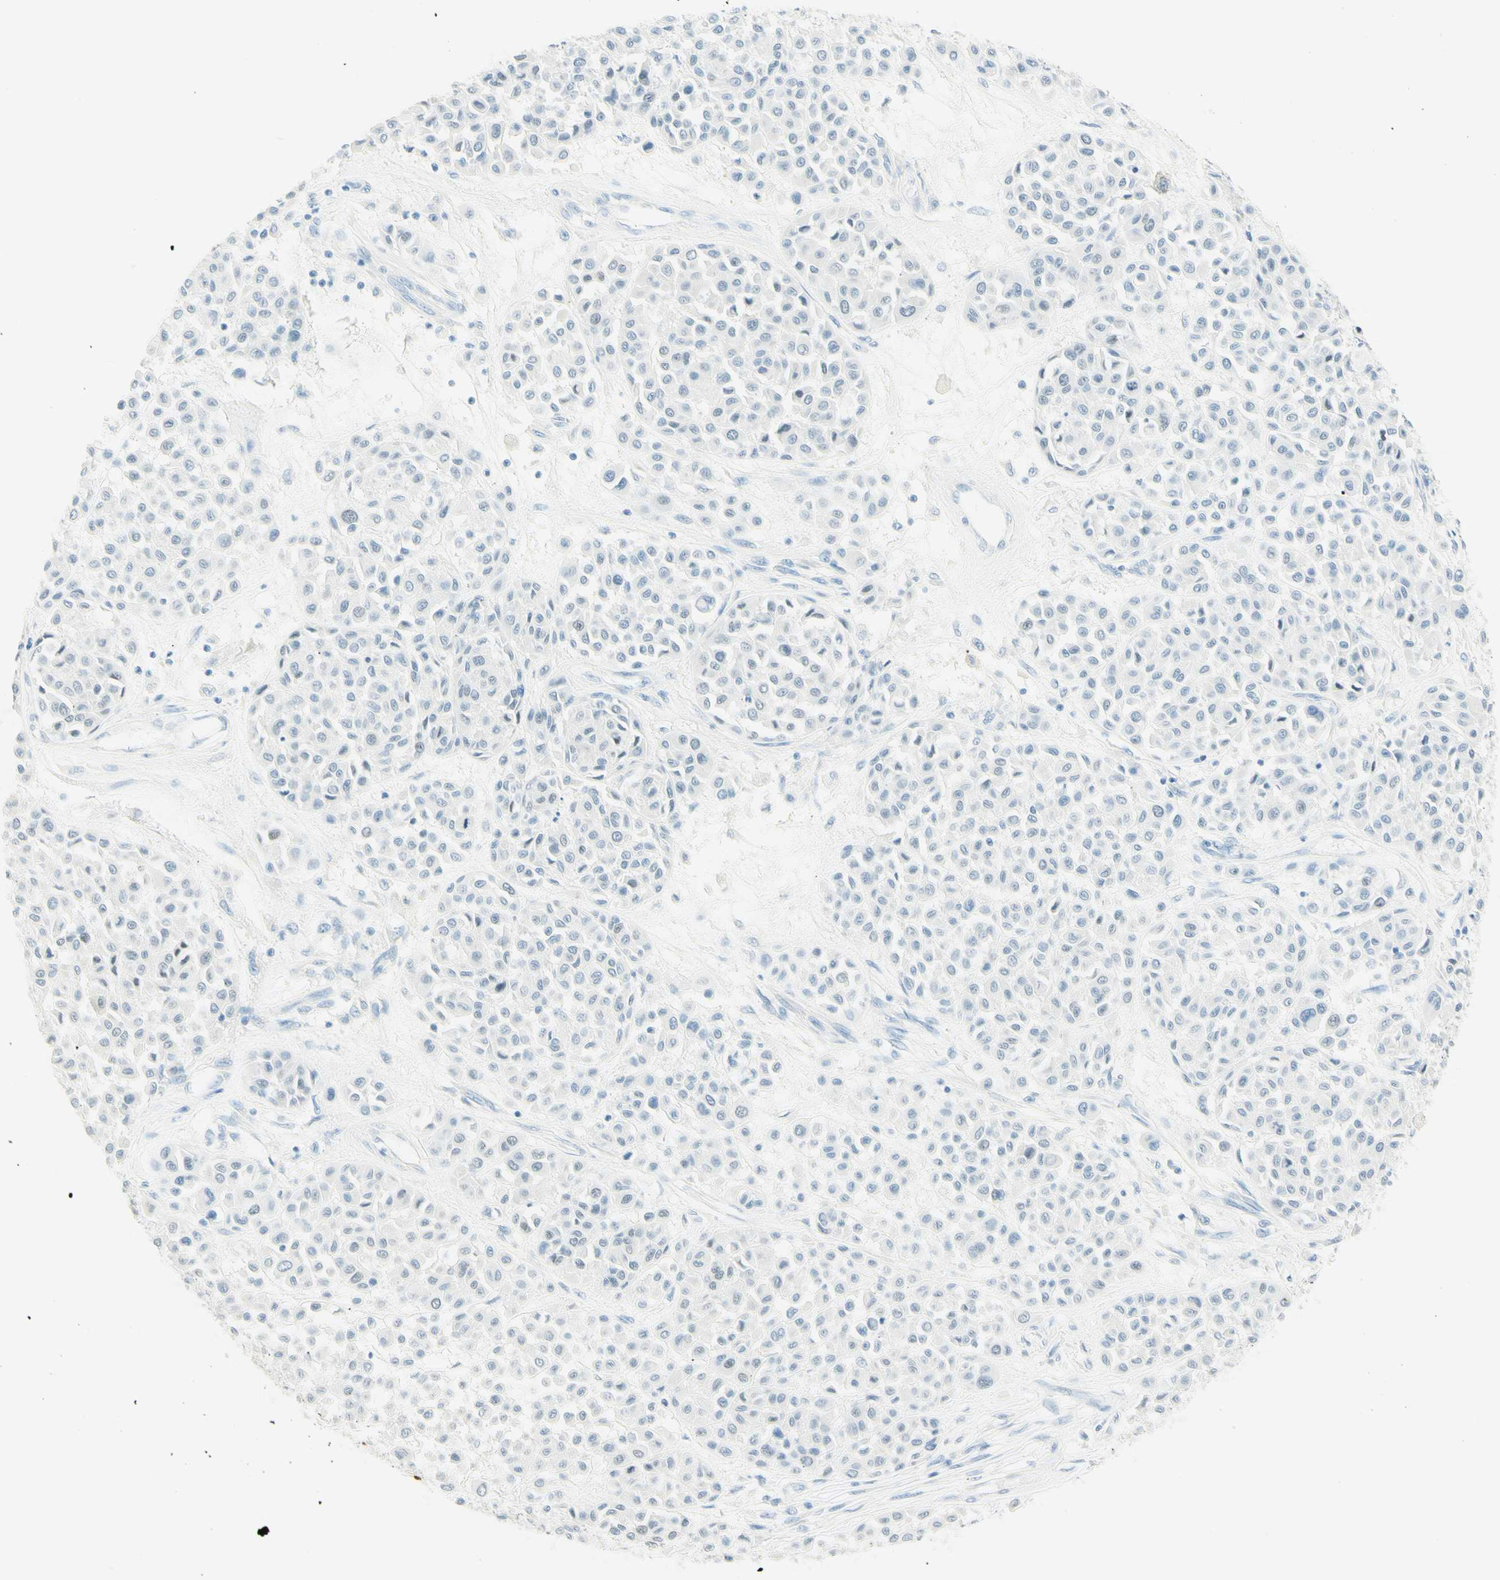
{"staining": {"intensity": "negative", "quantity": "none", "location": "none"}, "tissue": "melanoma", "cell_type": "Tumor cells", "image_type": "cancer", "snomed": [{"axis": "morphology", "description": "Malignant melanoma, Metastatic site"}, {"axis": "topography", "description": "Soft tissue"}], "caption": "There is no significant positivity in tumor cells of malignant melanoma (metastatic site).", "gene": "TMEM132D", "patient": {"sex": "male", "age": 41}}